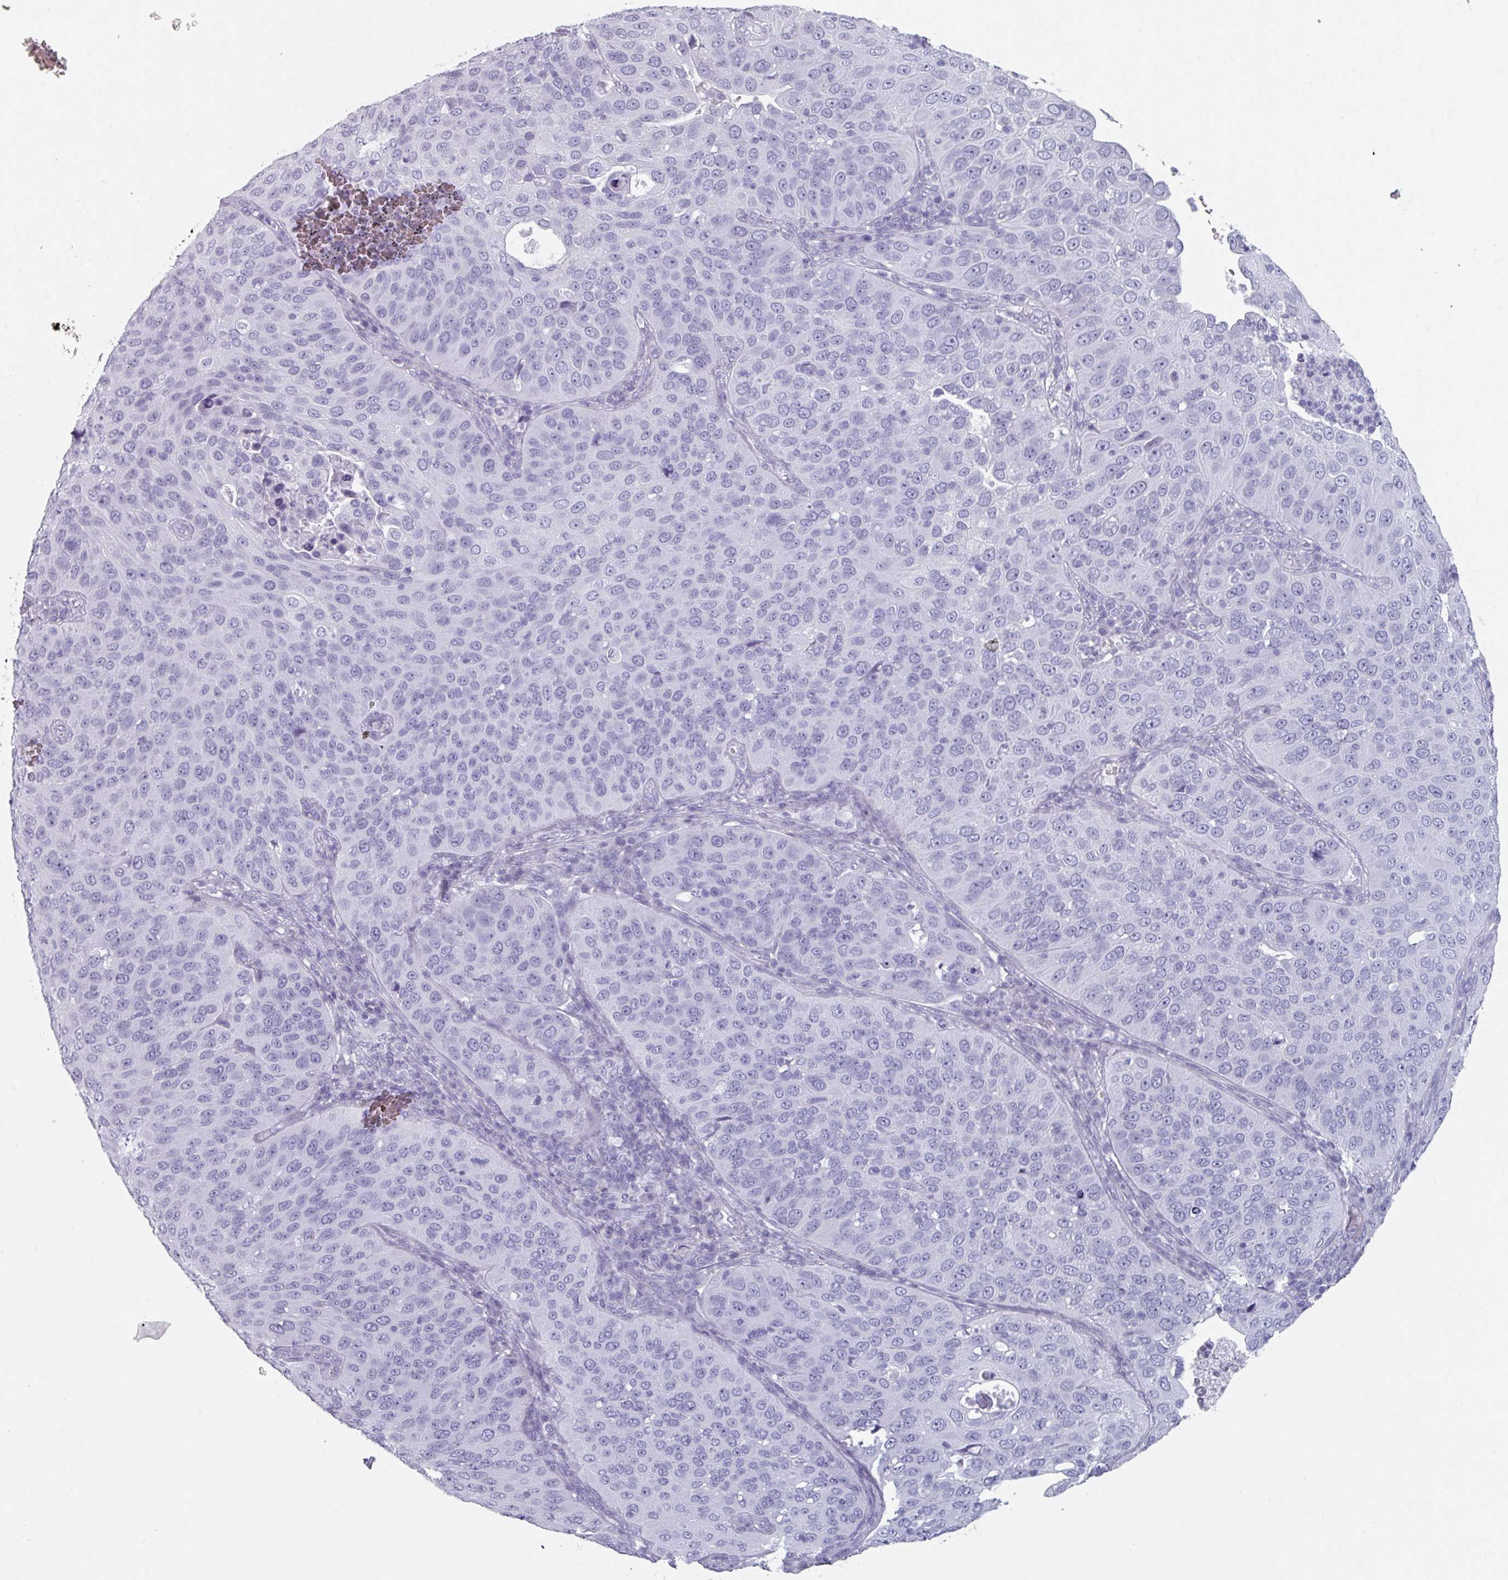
{"staining": {"intensity": "negative", "quantity": "none", "location": "none"}, "tissue": "cervical cancer", "cell_type": "Tumor cells", "image_type": "cancer", "snomed": [{"axis": "morphology", "description": "Squamous cell carcinoma, NOS"}, {"axis": "topography", "description": "Cervix"}], "caption": "Tumor cells show no significant protein staining in squamous cell carcinoma (cervical).", "gene": "SLC35G2", "patient": {"sex": "female", "age": 36}}